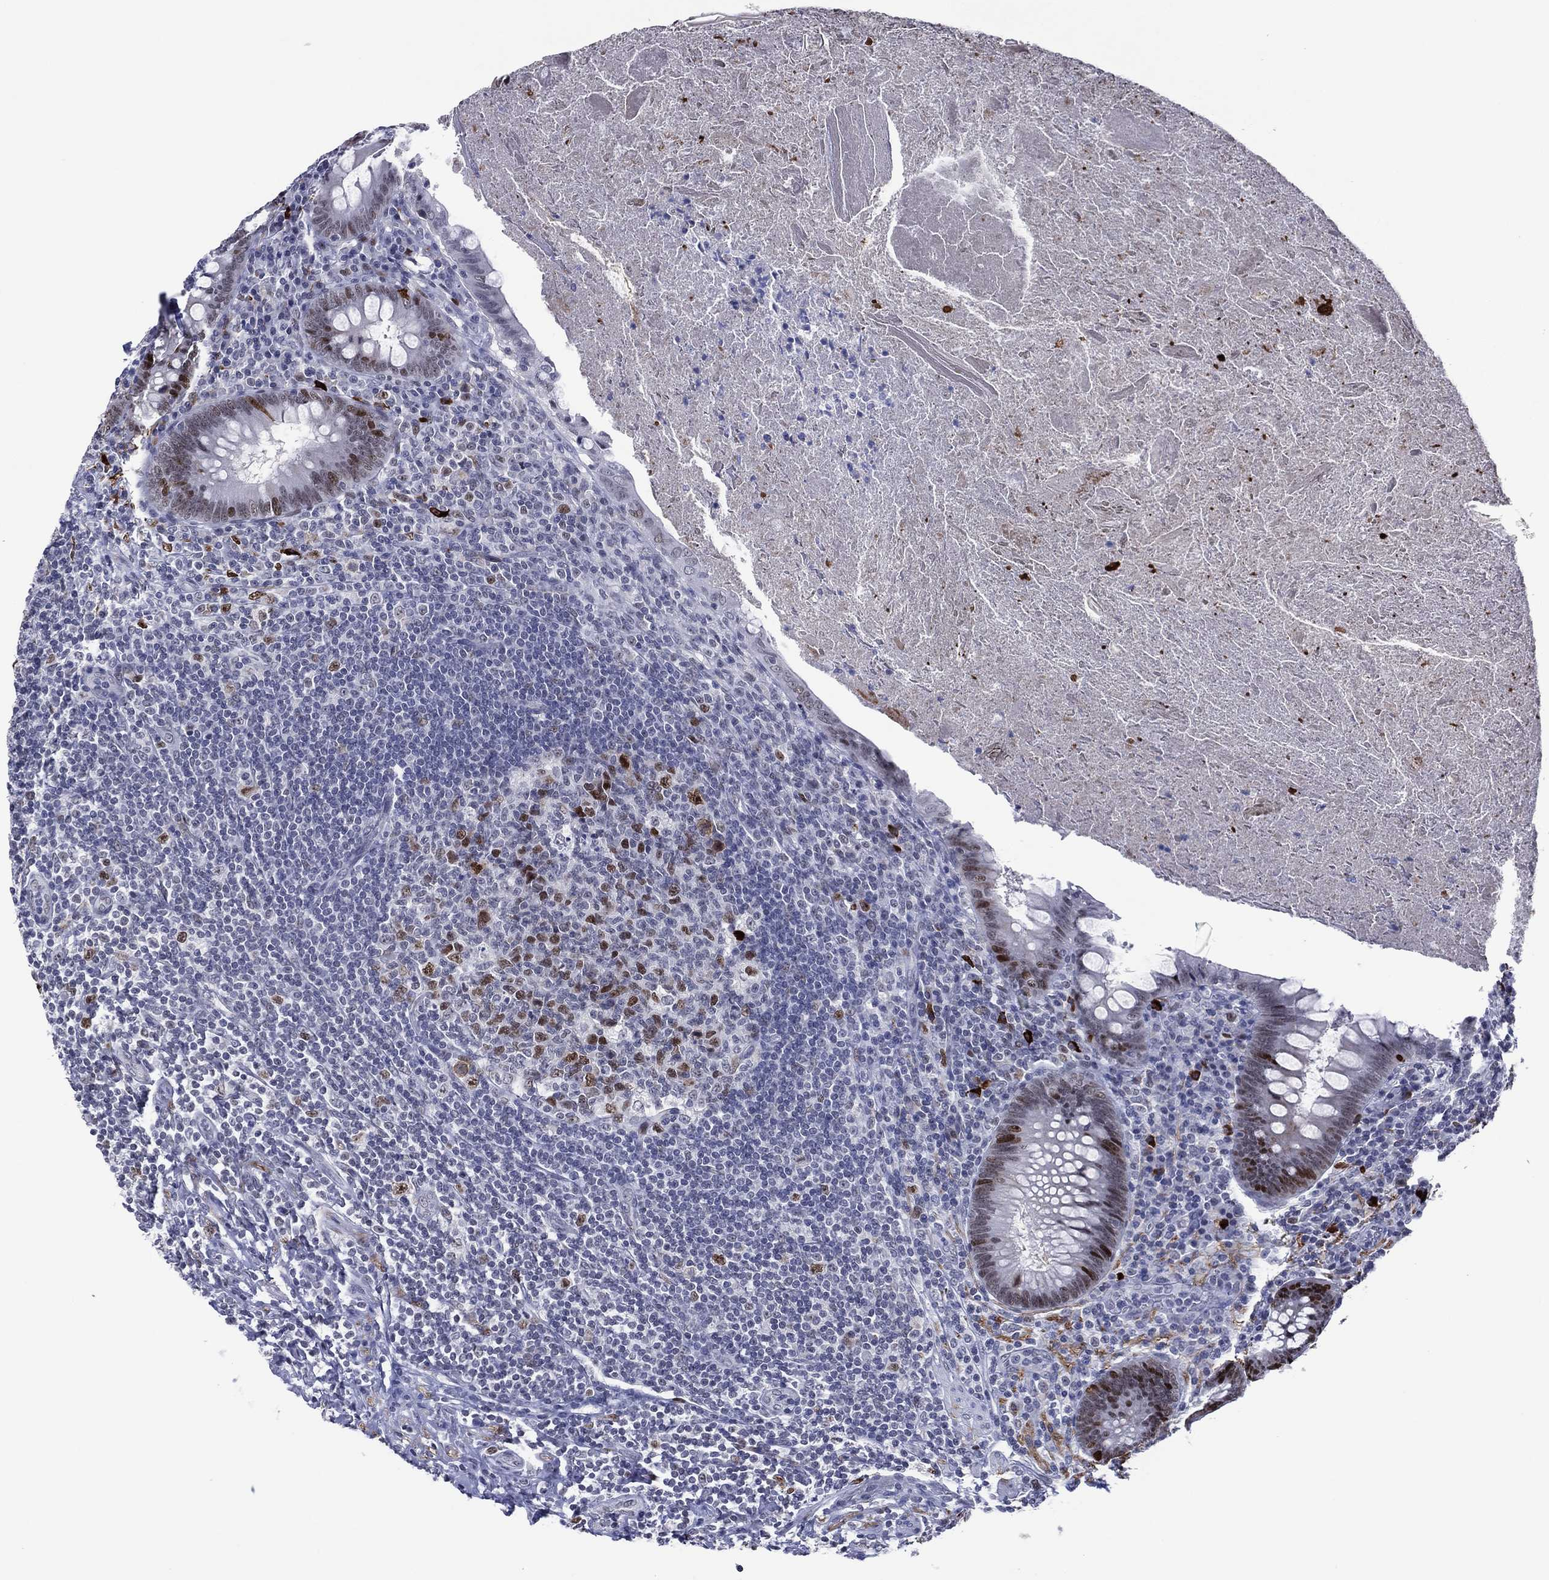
{"staining": {"intensity": "strong", "quantity": "<25%", "location": "nuclear"}, "tissue": "appendix", "cell_type": "Glandular cells", "image_type": "normal", "snomed": [{"axis": "morphology", "description": "Normal tissue, NOS"}, {"axis": "topography", "description": "Appendix"}], "caption": "Appendix stained with a brown dye demonstrates strong nuclear positive expression in approximately <25% of glandular cells.", "gene": "GATA6", "patient": {"sex": "male", "age": 47}}